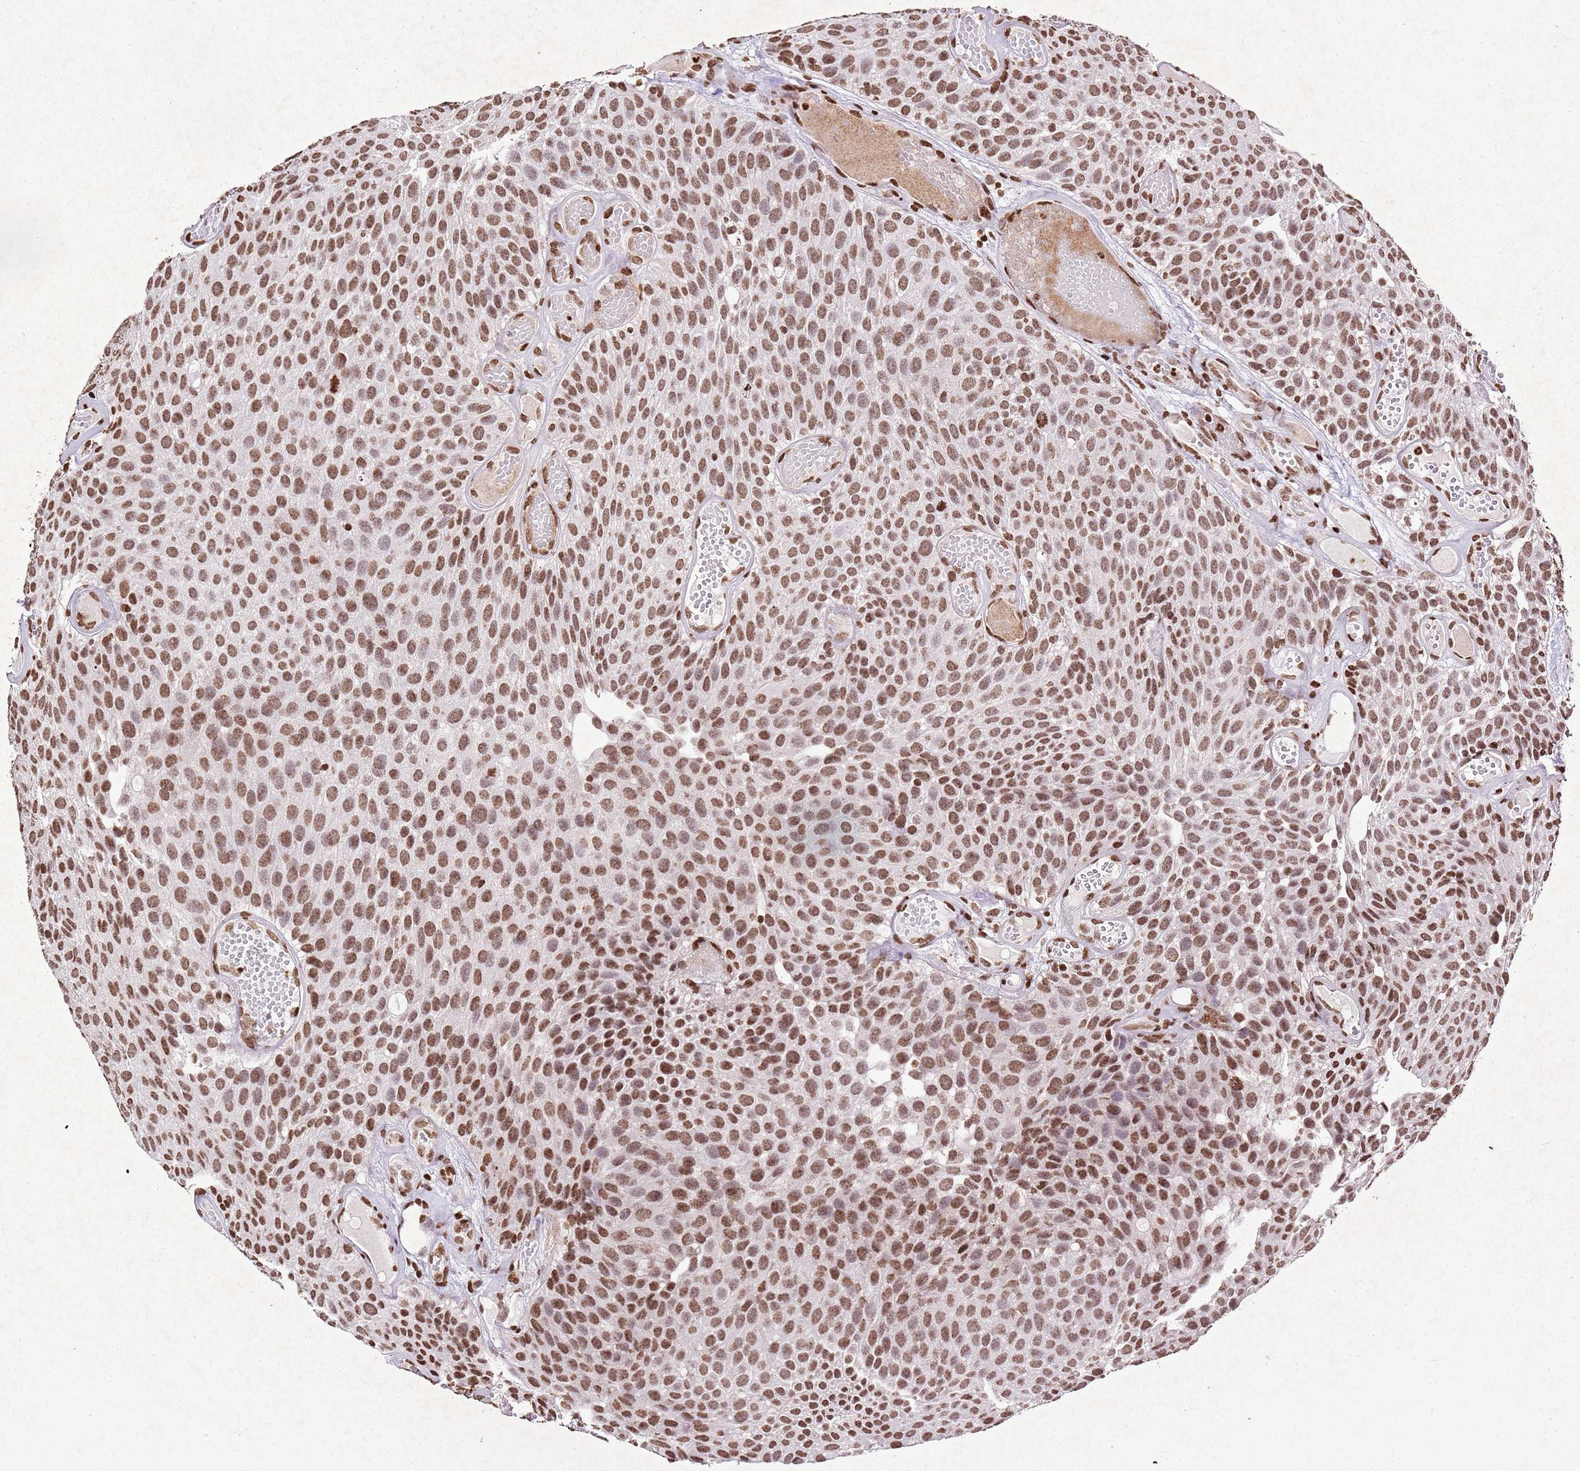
{"staining": {"intensity": "moderate", "quantity": ">75%", "location": "nuclear"}, "tissue": "urothelial cancer", "cell_type": "Tumor cells", "image_type": "cancer", "snomed": [{"axis": "morphology", "description": "Urothelial carcinoma, Low grade"}, {"axis": "topography", "description": "Urinary bladder"}], "caption": "Urothelial cancer stained with a protein marker exhibits moderate staining in tumor cells.", "gene": "BMAL1", "patient": {"sex": "male", "age": 89}}